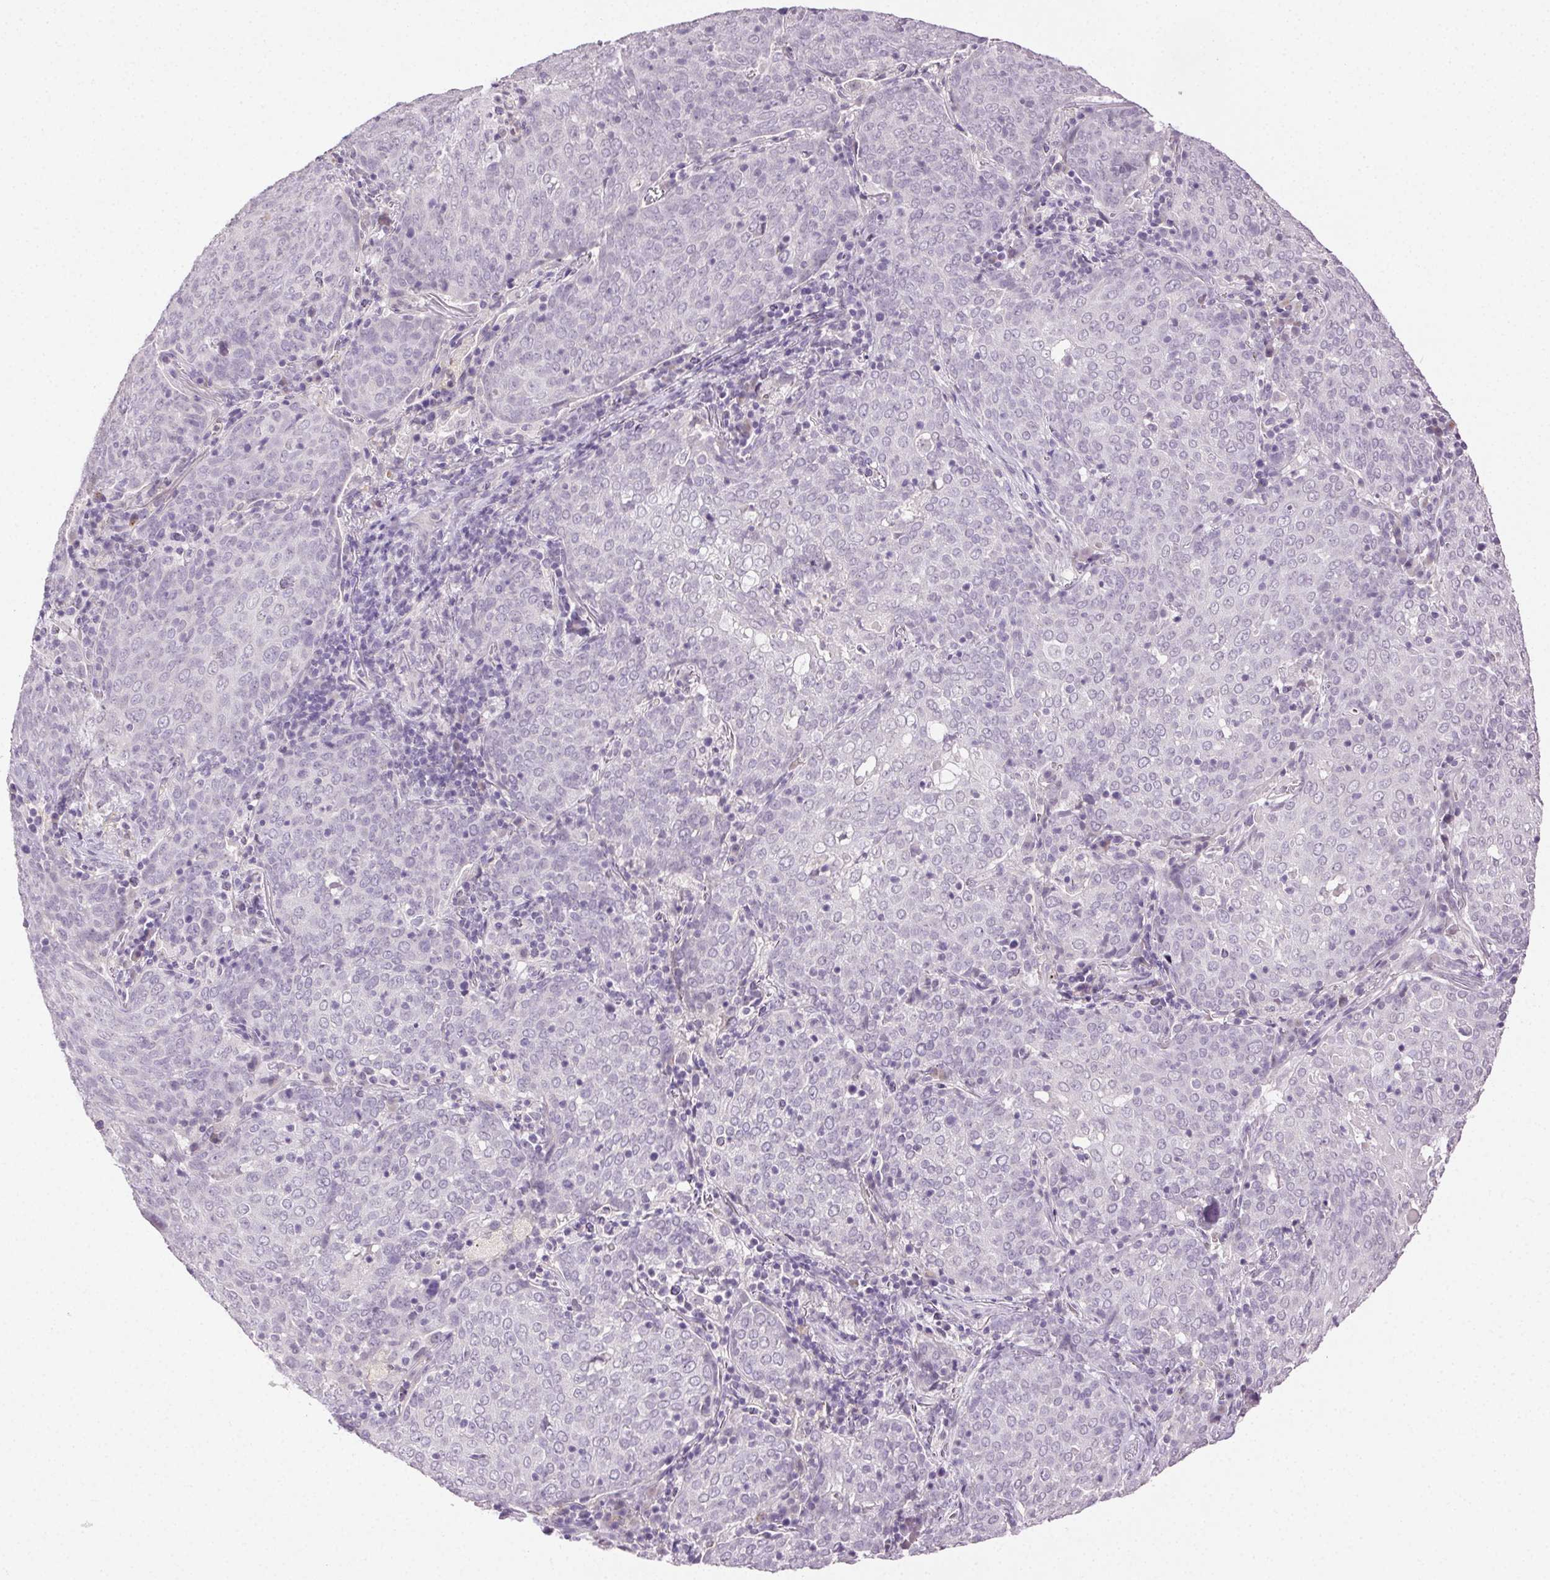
{"staining": {"intensity": "negative", "quantity": "none", "location": "none"}, "tissue": "lung cancer", "cell_type": "Tumor cells", "image_type": "cancer", "snomed": [{"axis": "morphology", "description": "Squamous cell carcinoma, NOS"}, {"axis": "topography", "description": "Lung"}], "caption": "IHC of human lung squamous cell carcinoma shows no expression in tumor cells. (DAB immunohistochemistry, high magnification).", "gene": "CLDN10", "patient": {"sex": "male", "age": 82}}